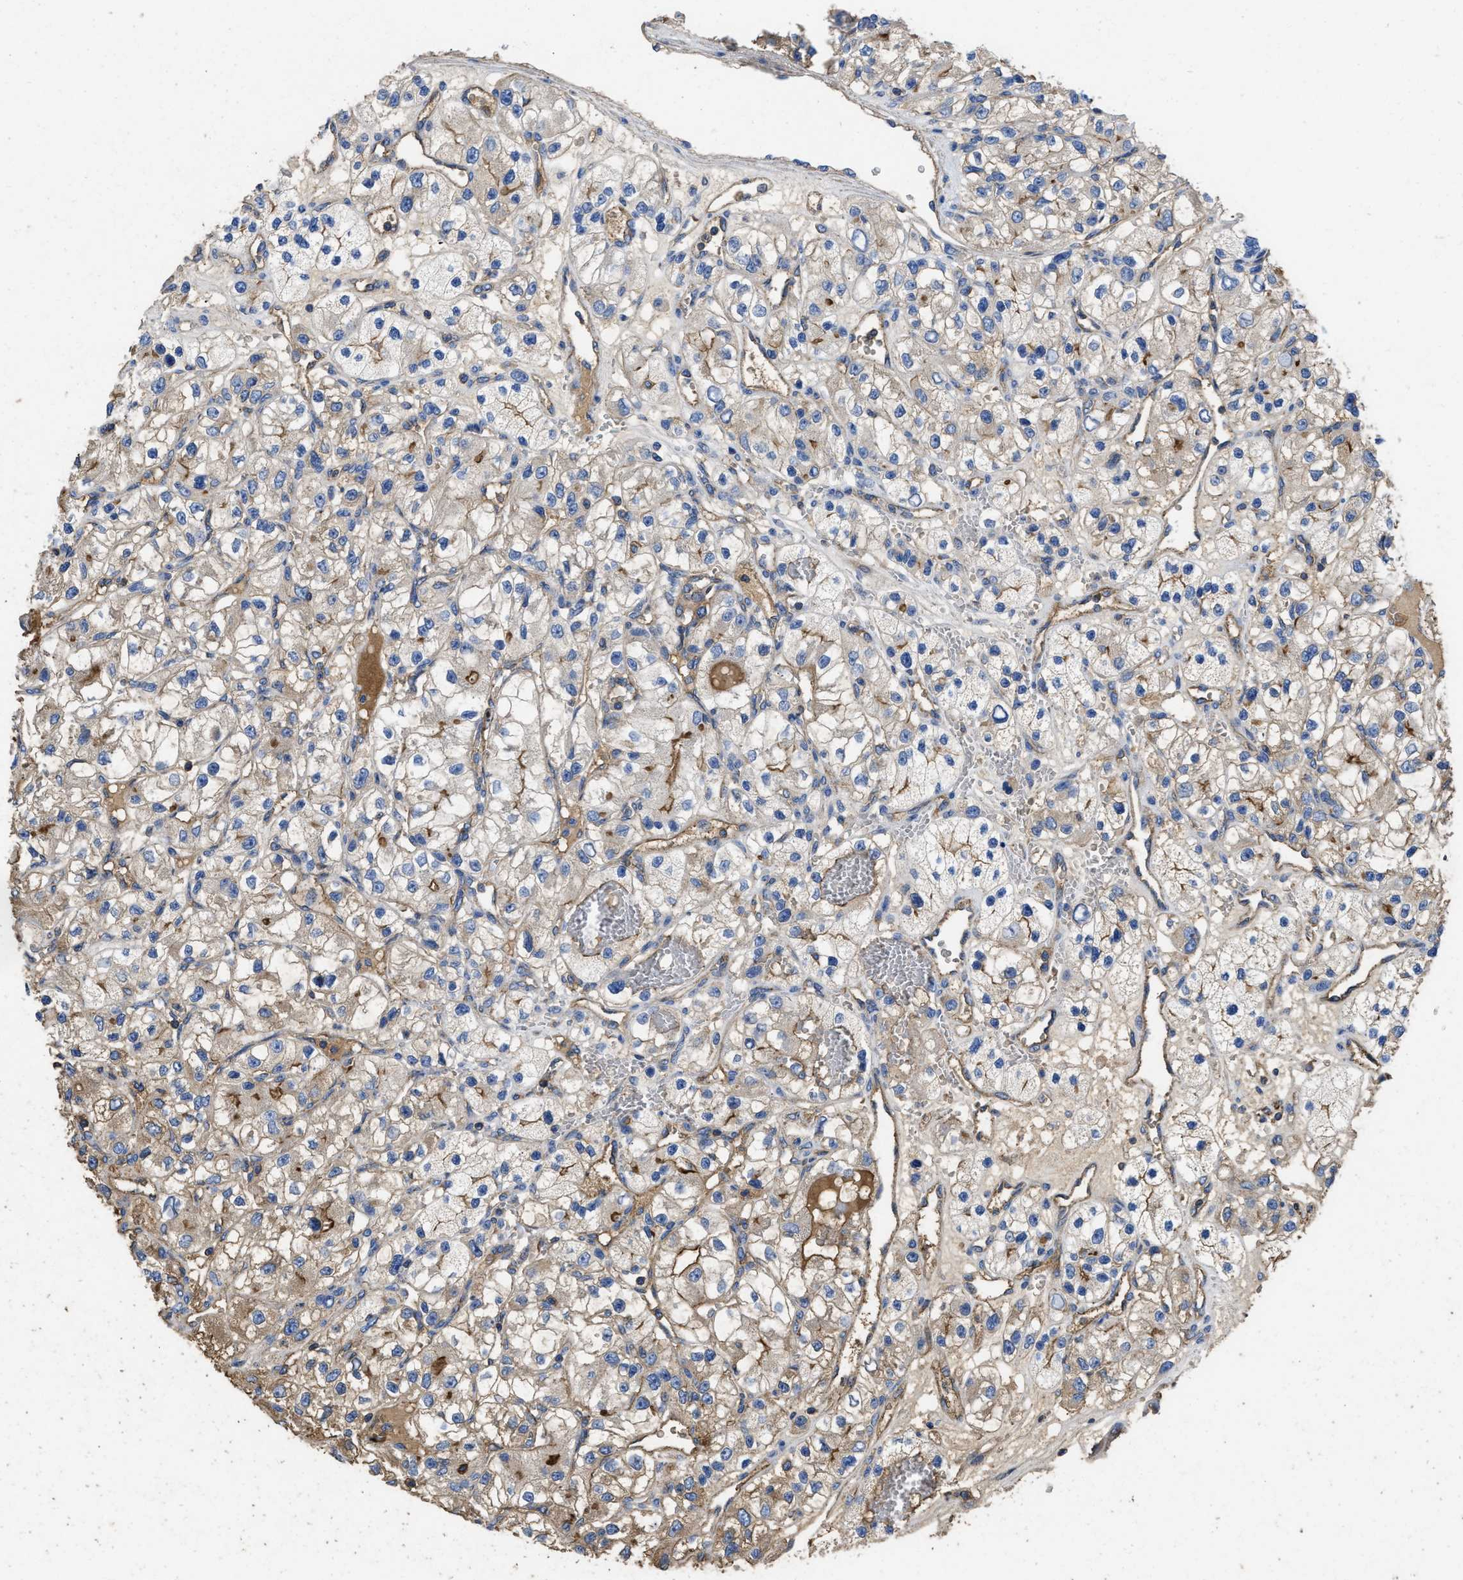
{"staining": {"intensity": "moderate", "quantity": "25%-75%", "location": "cytoplasmic/membranous"}, "tissue": "renal cancer", "cell_type": "Tumor cells", "image_type": "cancer", "snomed": [{"axis": "morphology", "description": "Adenocarcinoma, NOS"}, {"axis": "topography", "description": "Kidney"}], "caption": "DAB (3,3'-diaminobenzidine) immunohistochemical staining of renal cancer (adenocarcinoma) displays moderate cytoplasmic/membranous protein staining in approximately 25%-75% of tumor cells.", "gene": "USP4", "patient": {"sex": "female", "age": 57}}